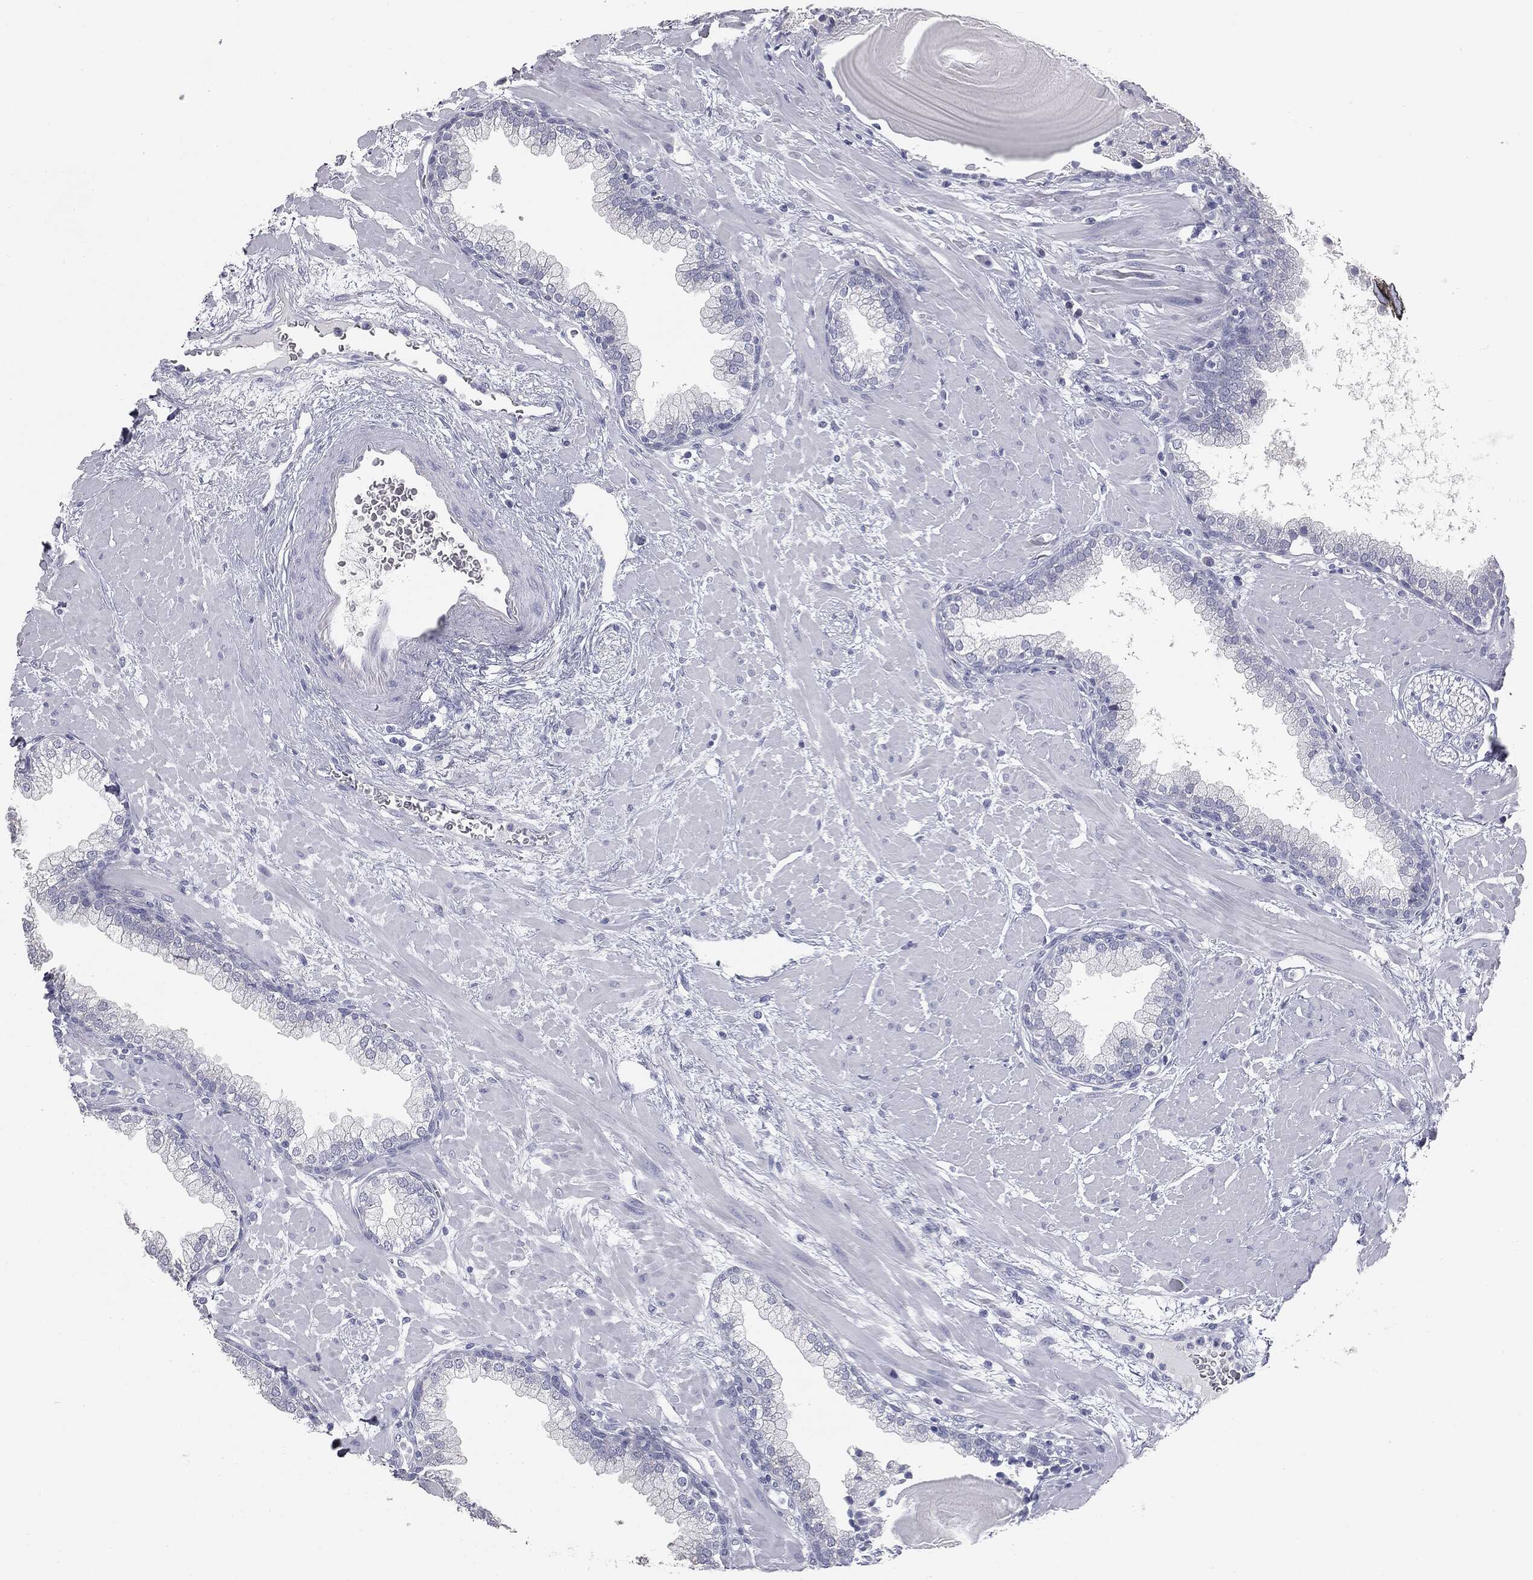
{"staining": {"intensity": "negative", "quantity": "none", "location": "none"}, "tissue": "prostate", "cell_type": "Glandular cells", "image_type": "normal", "snomed": [{"axis": "morphology", "description": "Normal tissue, NOS"}, {"axis": "topography", "description": "Prostate"}], "caption": "Immunohistochemistry (IHC) photomicrograph of normal prostate: prostate stained with DAB demonstrates no significant protein expression in glandular cells.", "gene": "MUC5AC", "patient": {"sex": "male", "age": 63}}